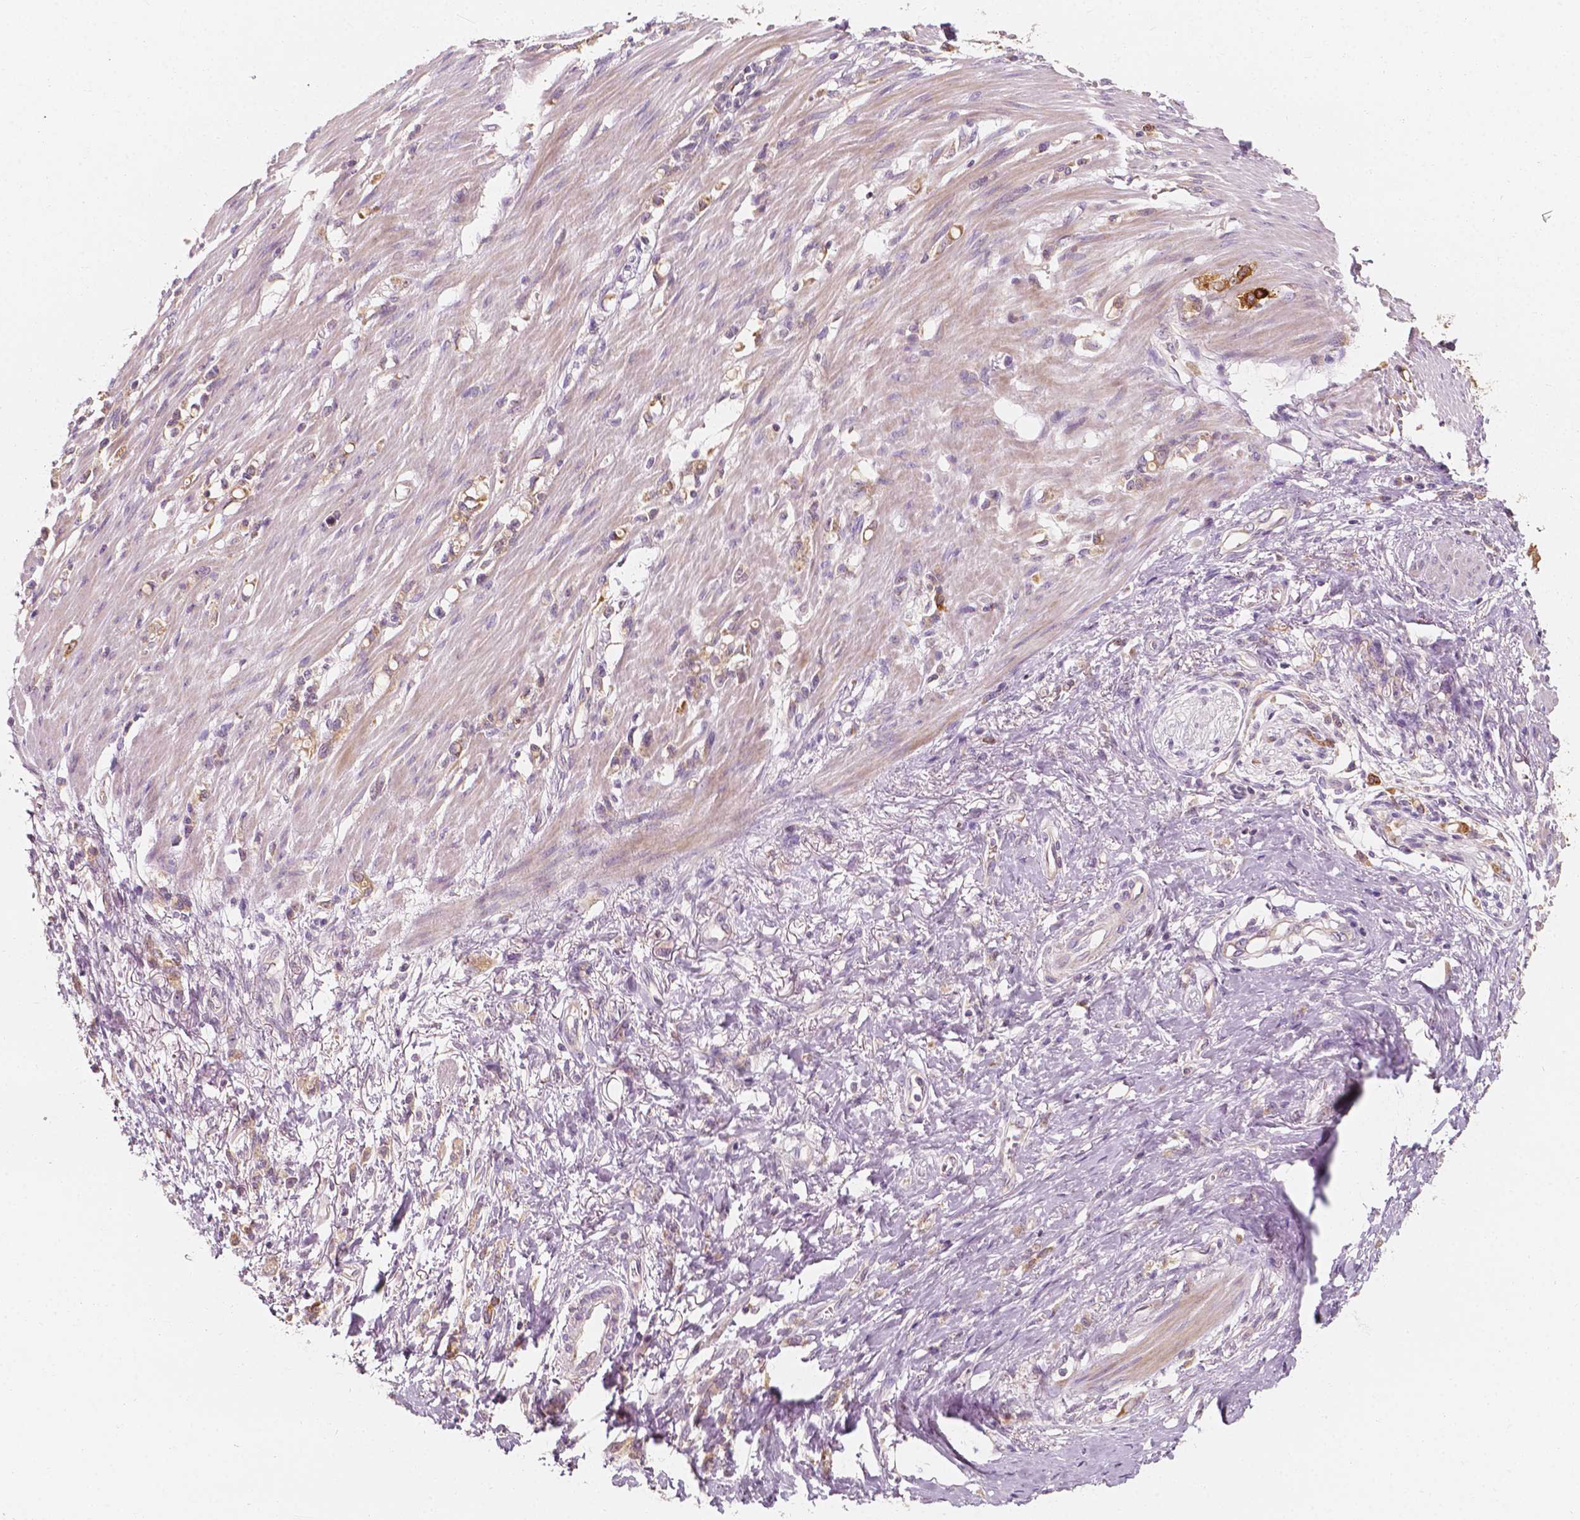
{"staining": {"intensity": "weak", "quantity": "<25%", "location": "cytoplasmic/membranous"}, "tissue": "stomach cancer", "cell_type": "Tumor cells", "image_type": "cancer", "snomed": [{"axis": "morphology", "description": "Adenocarcinoma, NOS"}, {"axis": "topography", "description": "Stomach"}], "caption": "Immunohistochemistry (IHC) image of neoplastic tissue: human stomach cancer (adenocarcinoma) stained with DAB (3,3'-diaminobenzidine) shows no significant protein expression in tumor cells.", "gene": "SHPK", "patient": {"sex": "female", "age": 84}}